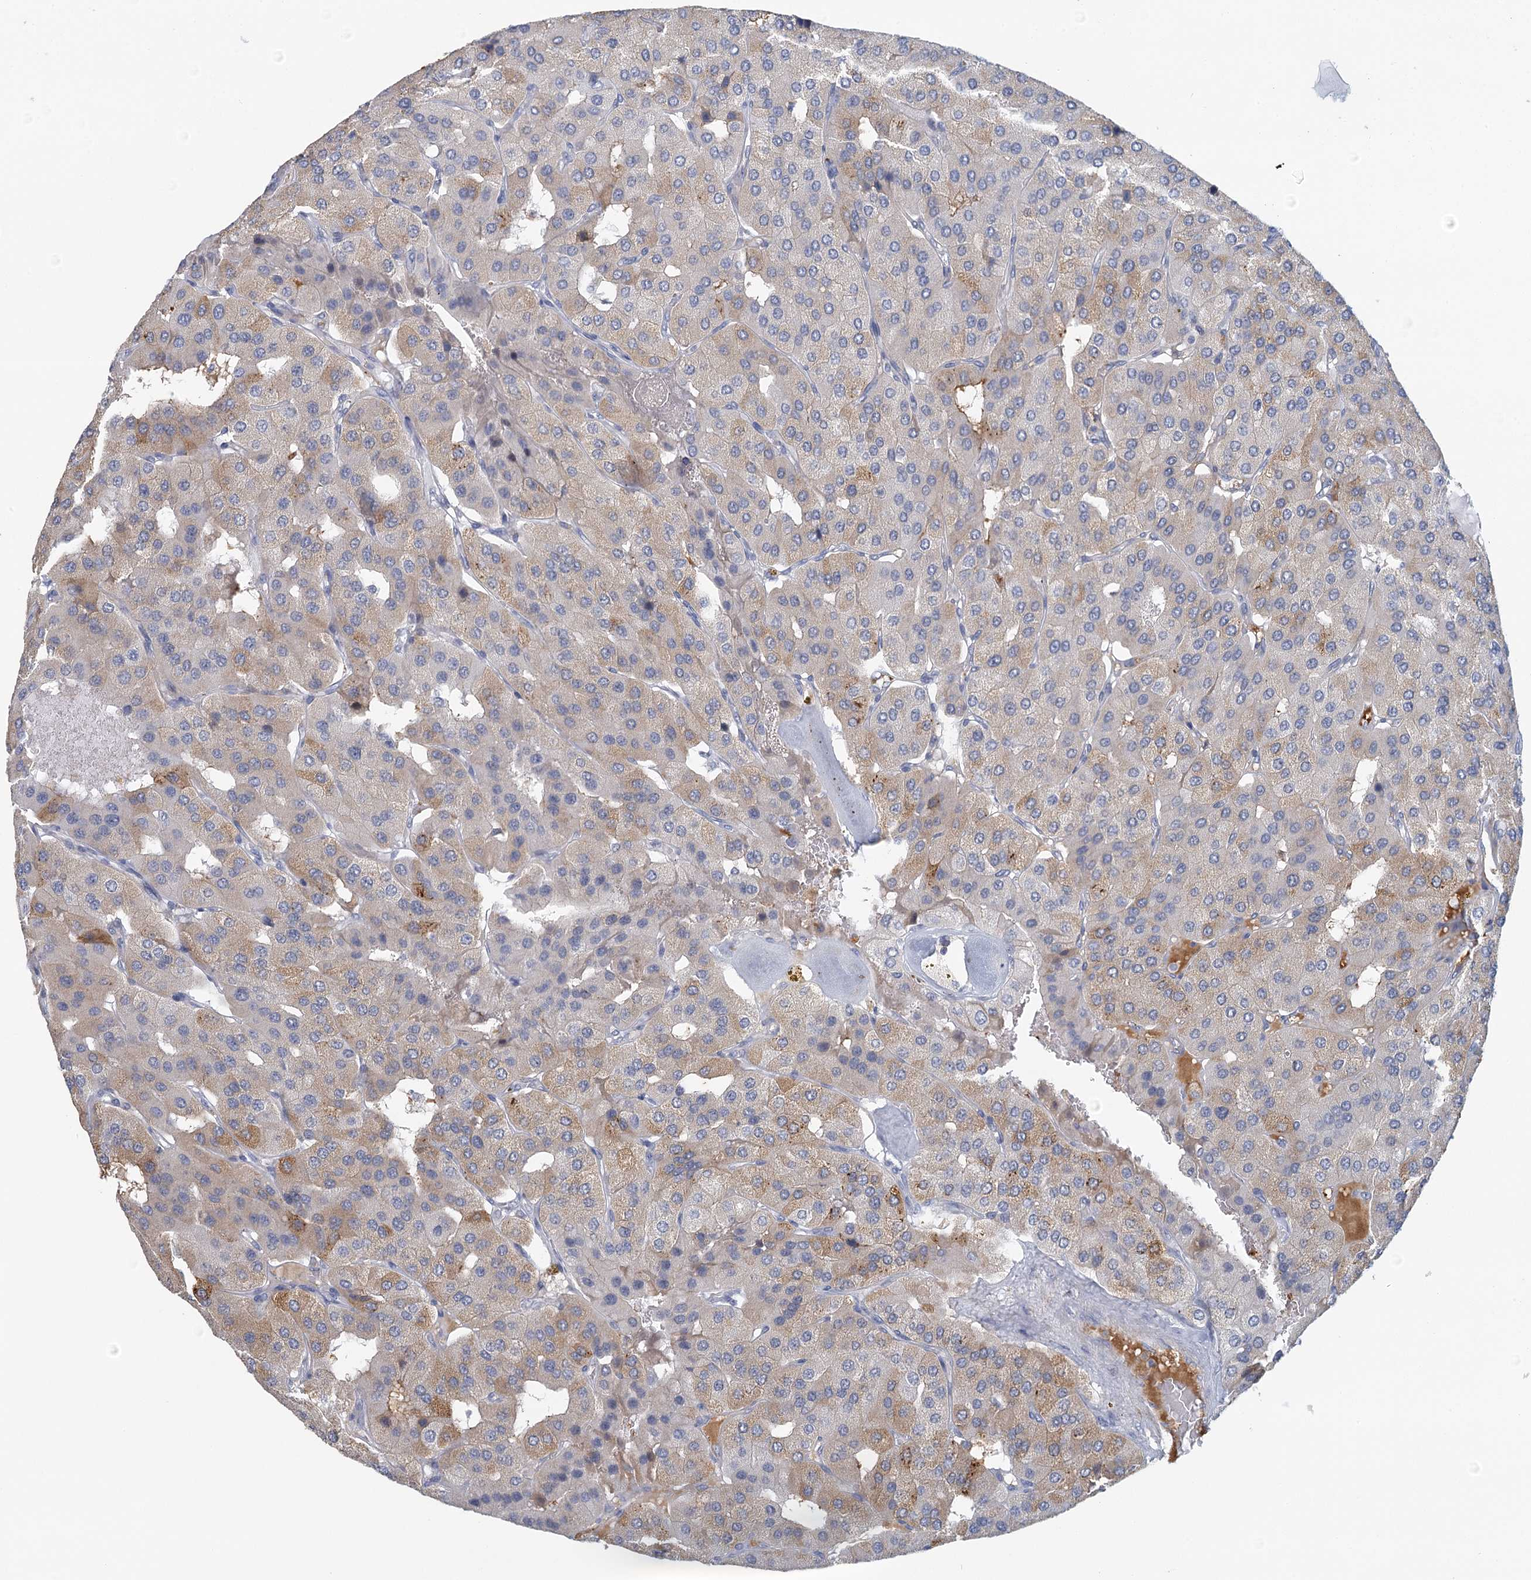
{"staining": {"intensity": "moderate", "quantity": "<25%", "location": "cytoplasmic/membranous"}, "tissue": "parathyroid gland", "cell_type": "Glandular cells", "image_type": "normal", "snomed": [{"axis": "morphology", "description": "Normal tissue, NOS"}, {"axis": "morphology", "description": "Adenoma, NOS"}, {"axis": "topography", "description": "Parathyroid gland"}], "caption": "Moderate cytoplasmic/membranous positivity is present in approximately <25% of glandular cells in unremarkable parathyroid gland.", "gene": "GPATCH11", "patient": {"sex": "female", "age": 86}}